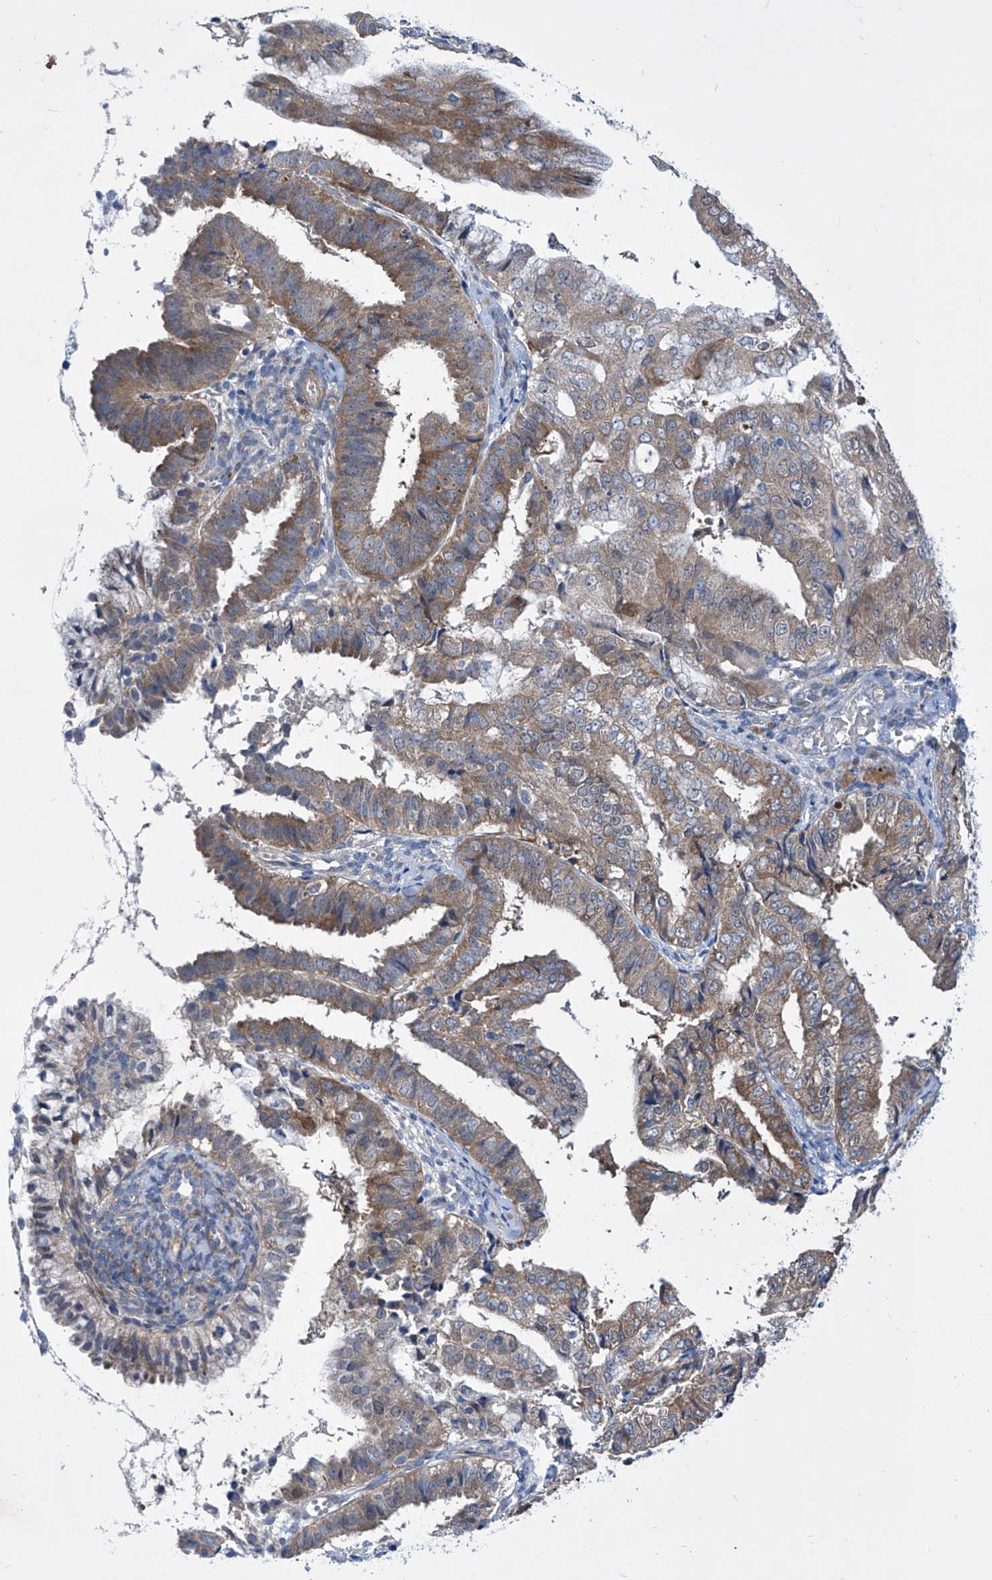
{"staining": {"intensity": "moderate", "quantity": "25%-75%", "location": "cytoplasmic/membranous"}, "tissue": "endometrial cancer", "cell_type": "Tumor cells", "image_type": "cancer", "snomed": [{"axis": "morphology", "description": "Adenocarcinoma, NOS"}, {"axis": "topography", "description": "Endometrium"}], "caption": "Moderate cytoplasmic/membranous positivity is appreciated in approximately 25%-75% of tumor cells in endometrial cancer (adenocarcinoma).", "gene": "SRBD1", "patient": {"sex": "female", "age": 63}}